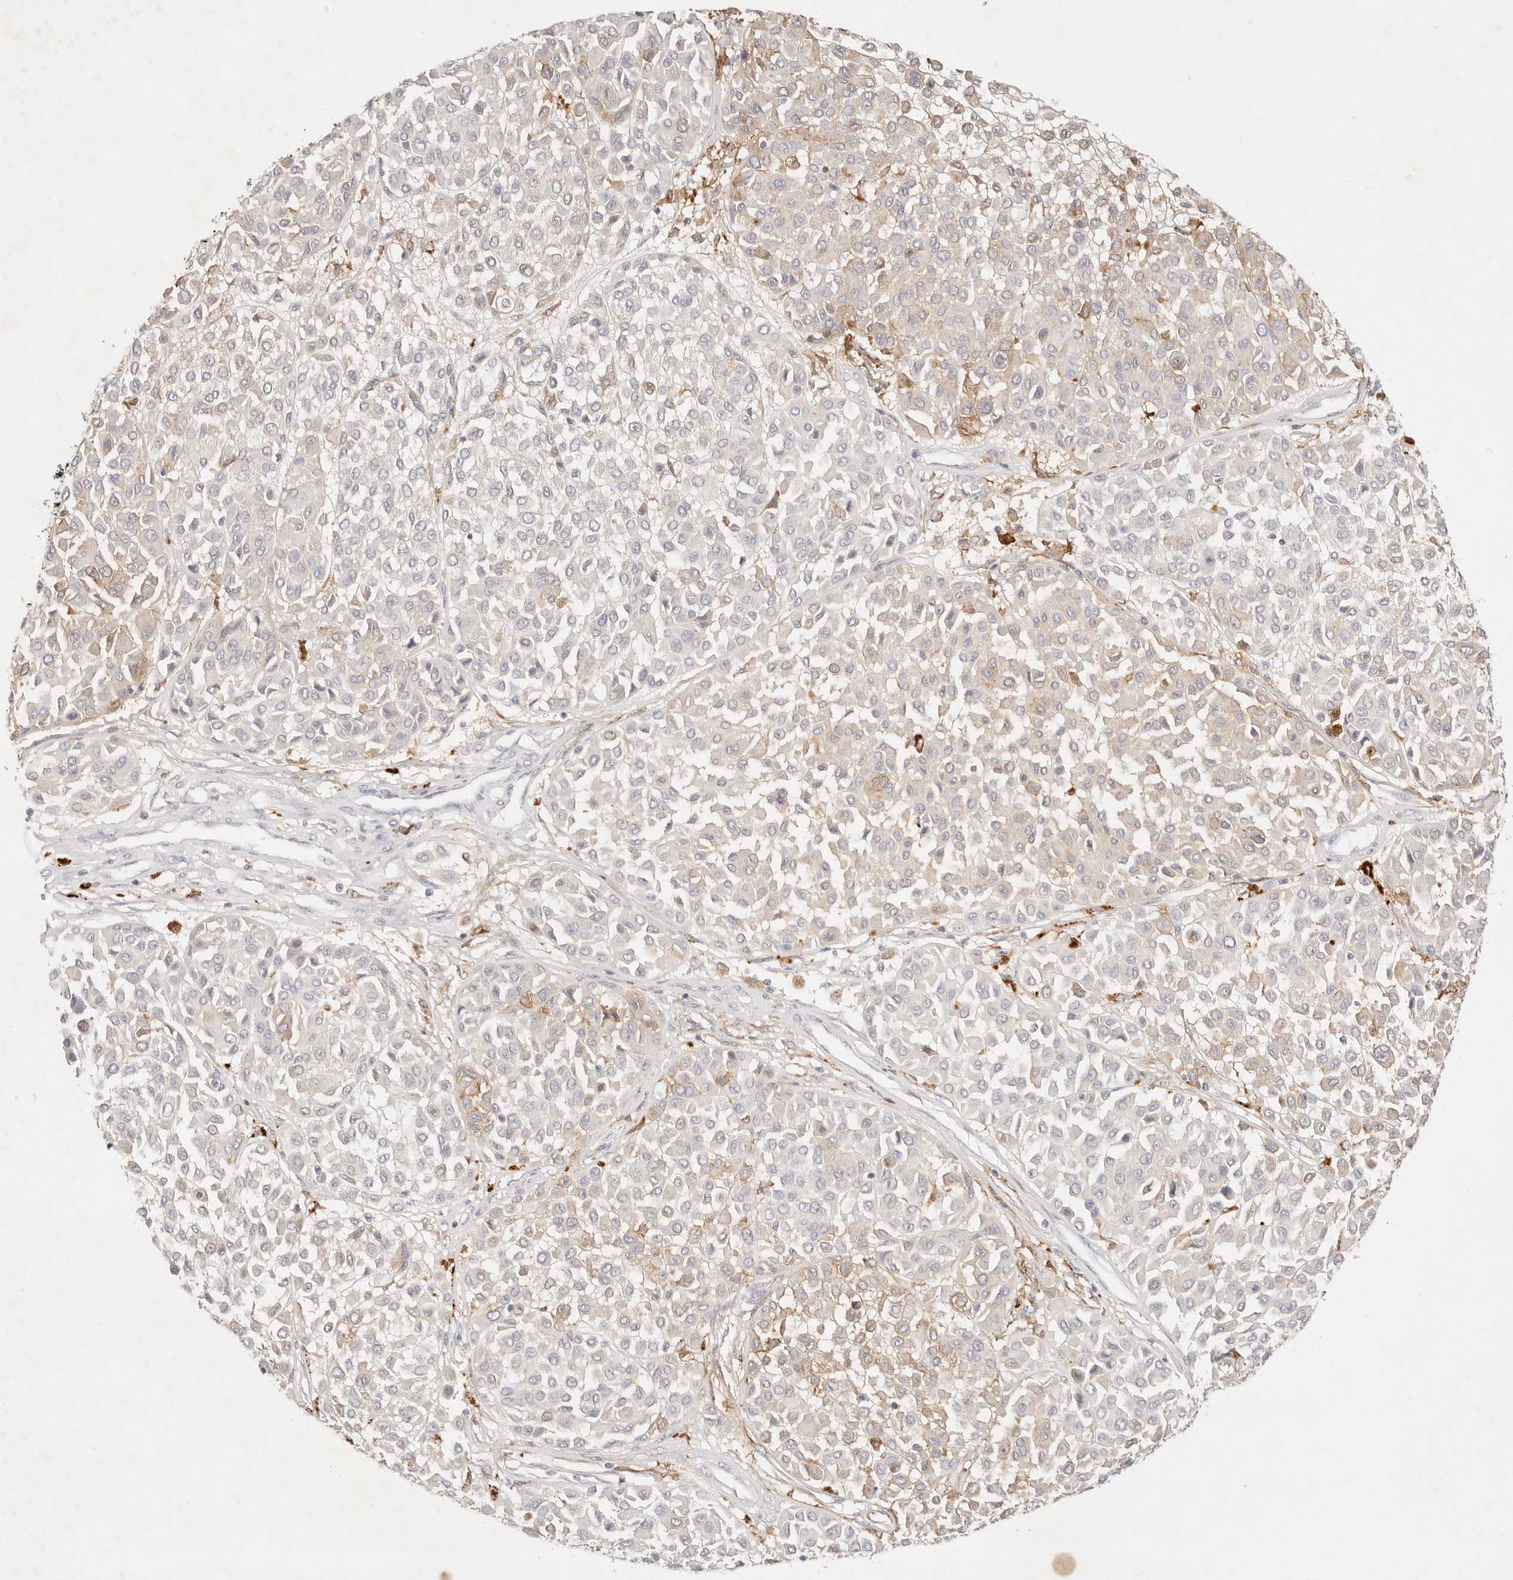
{"staining": {"intensity": "weak", "quantity": "25%-75%", "location": "cytoplasmic/membranous"}, "tissue": "melanoma", "cell_type": "Tumor cells", "image_type": "cancer", "snomed": [{"axis": "morphology", "description": "Malignant melanoma, Metastatic site"}, {"axis": "topography", "description": "Soft tissue"}], "caption": "Immunohistochemistry photomicrograph of neoplastic tissue: malignant melanoma (metastatic site) stained using immunohistochemistry reveals low levels of weak protein expression localized specifically in the cytoplasmic/membranous of tumor cells, appearing as a cytoplasmic/membranous brown color.", "gene": "GPR84", "patient": {"sex": "male", "age": 41}}